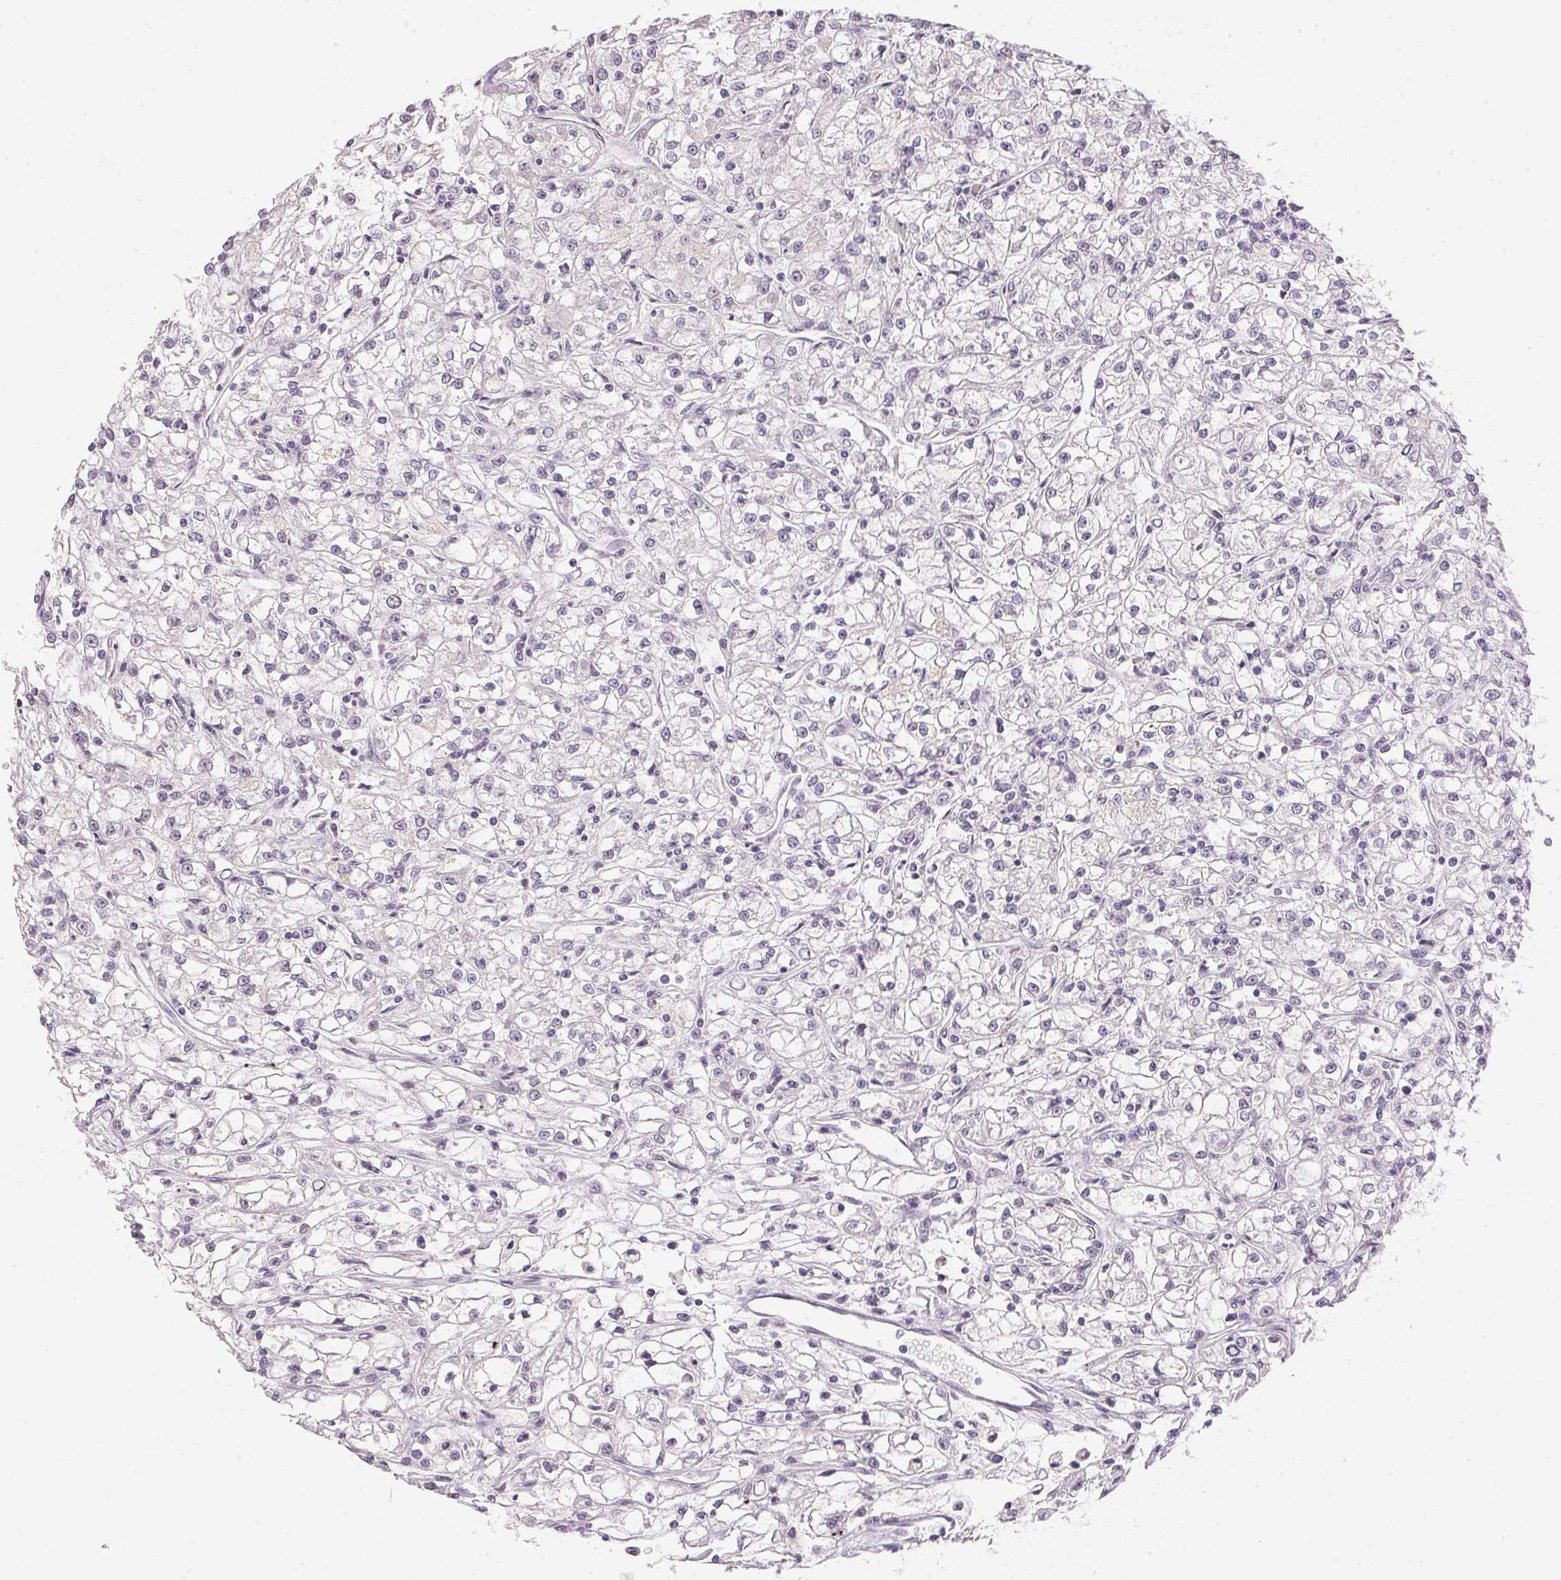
{"staining": {"intensity": "negative", "quantity": "none", "location": "none"}, "tissue": "renal cancer", "cell_type": "Tumor cells", "image_type": "cancer", "snomed": [{"axis": "morphology", "description": "Adenocarcinoma, NOS"}, {"axis": "topography", "description": "Kidney"}], "caption": "Renal adenocarcinoma was stained to show a protein in brown. There is no significant staining in tumor cells.", "gene": "POLR3G", "patient": {"sex": "female", "age": 59}}